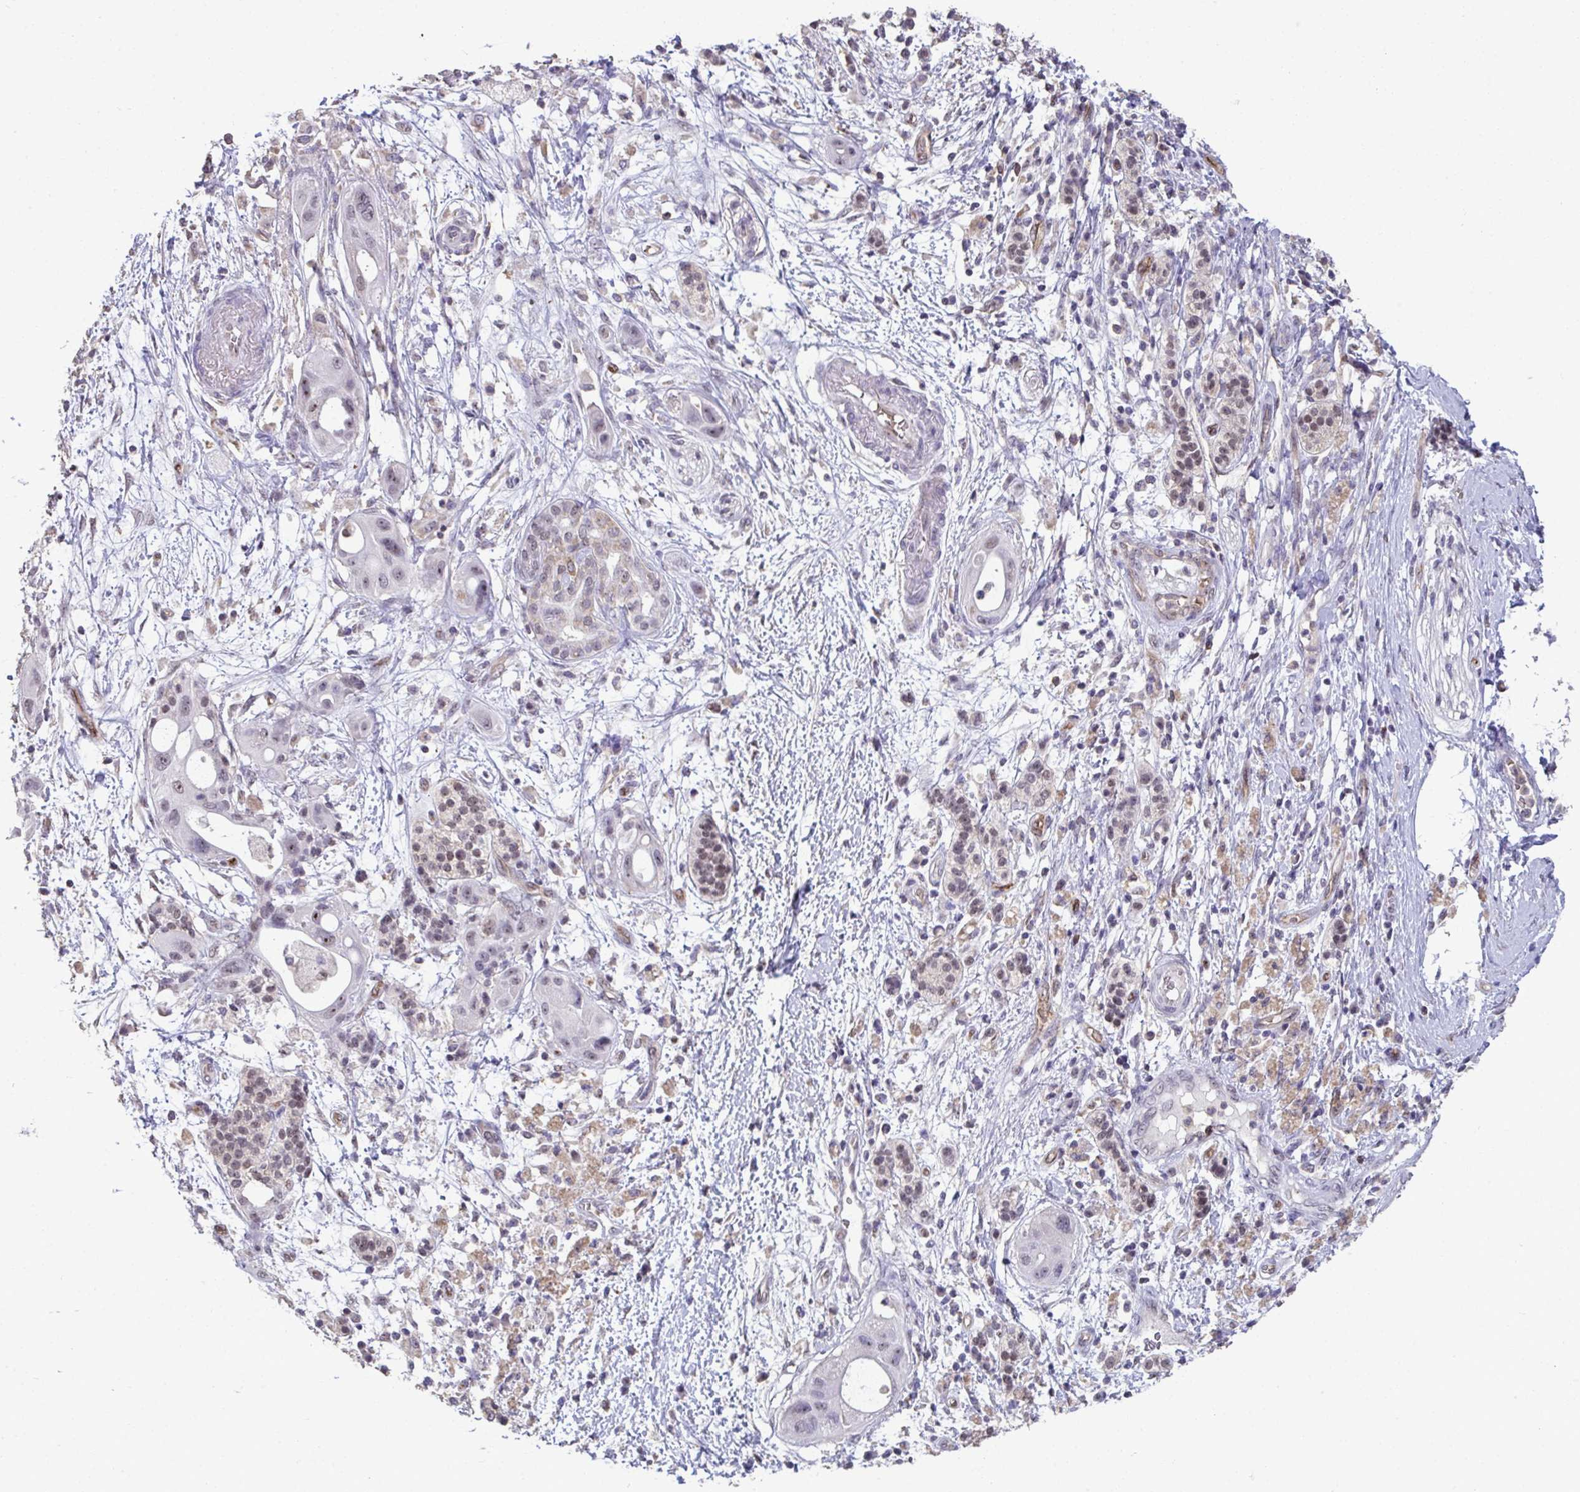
{"staining": {"intensity": "moderate", "quantity": "<25%", "location": "nuclear"}, "tissue": "pancreatic cancer", "cell_type": "Tumor cells", "image_type": "cancer", "snomed": [{"axis": "morphology", "description": "Adenocarcinoma, NOS"}, {"axis": "topography", "description": "Pancreas"}], "caption": "Pancreatic adenocarcinoma stained with DAB immunohistochemistry (IHC) shows low levels of moderate nuclear staining in about <25% of tumor cells. (Stains: DAB in brown, nuclei in blue, Microscopy: brightfield microscopy at high magnification).", "gene": "SENP3", "patient": {"sex": "male", "age": 68}}